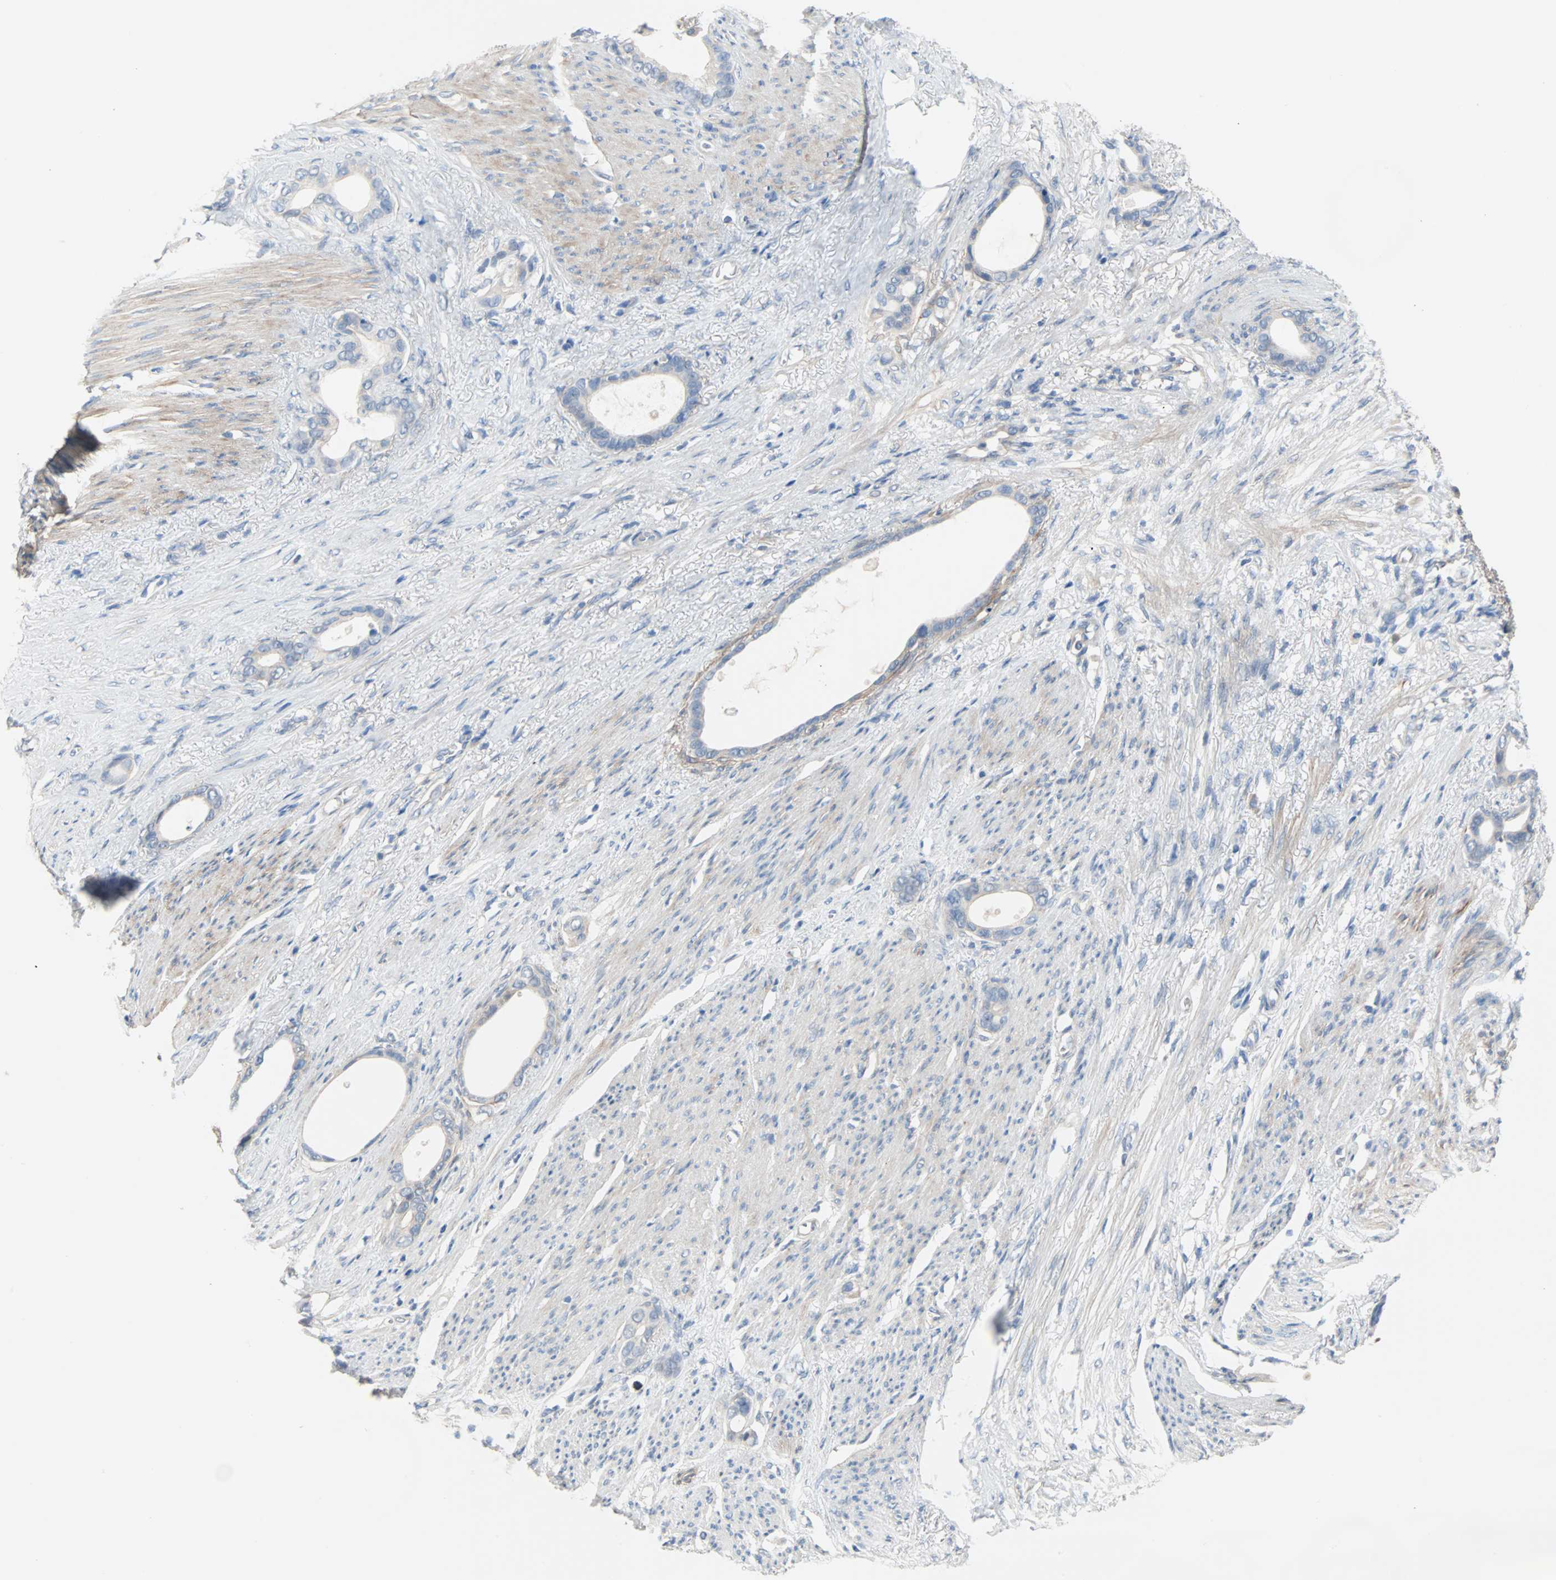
{"staining": {"intensity": "weak", "quantity": "25%-75%", "location": "cytoplasmic/membranous"}, "tissue": "stomach cancer", "cell_type": "Tumor cells", "image_type": "cancer", "snomed": [{"axis": "morphology", "description": "Adenocarcinoma, NOS"}, {"axis": "topography", "description": "Stomach"}], "caption": "Tumor cells reveal low levels of weak cytoplasmic/membranous expression in about 25%-75% of cells in human stomach adenocarcinoma. The staining was performed using DAB (3,3'-diaminobenzidine), with brown indicating positive protein expression. Nuclei are stained blue with hematoxylin.", "gene": "TNFRSF12A", "patient": {"sex": "female", "age": 75}}